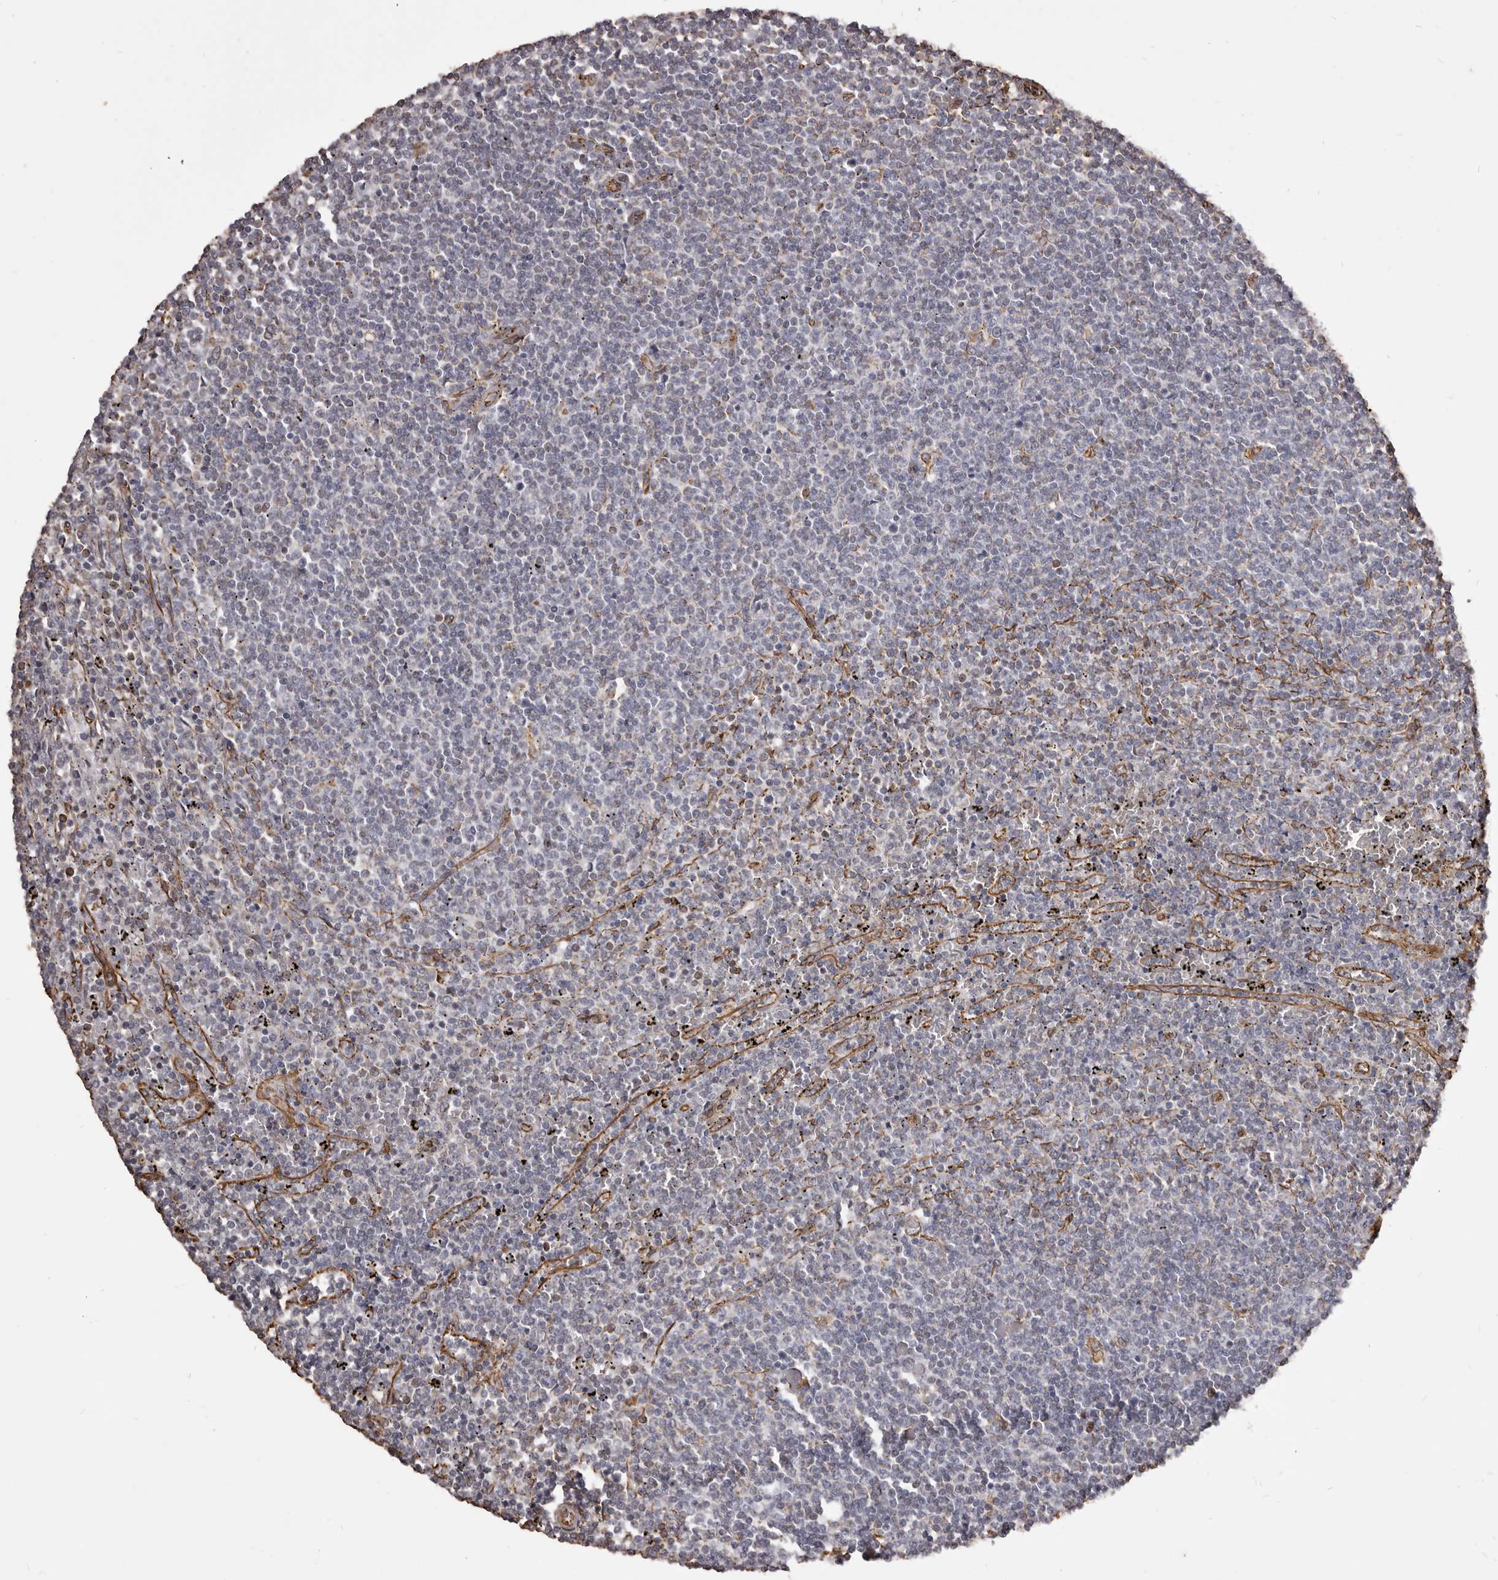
{"staining": {"intensity": "negative", "quantity": "none", "location": "none"}, "tissue": "lymphoma", "cell_type": "Tumor cells", "image_type": "cancer", "snomed": [{"axis": "morphology", "description": "Malignant lymphoma, non-Hodgkin's type, Low grade"}, {"axis": "topography", "description": "Spleen"}], "caption": "There is no significant positivity in tumor cells of lymphoma.", "gene": "MTURN", "patient": {"sex": "female", "age": 50}}